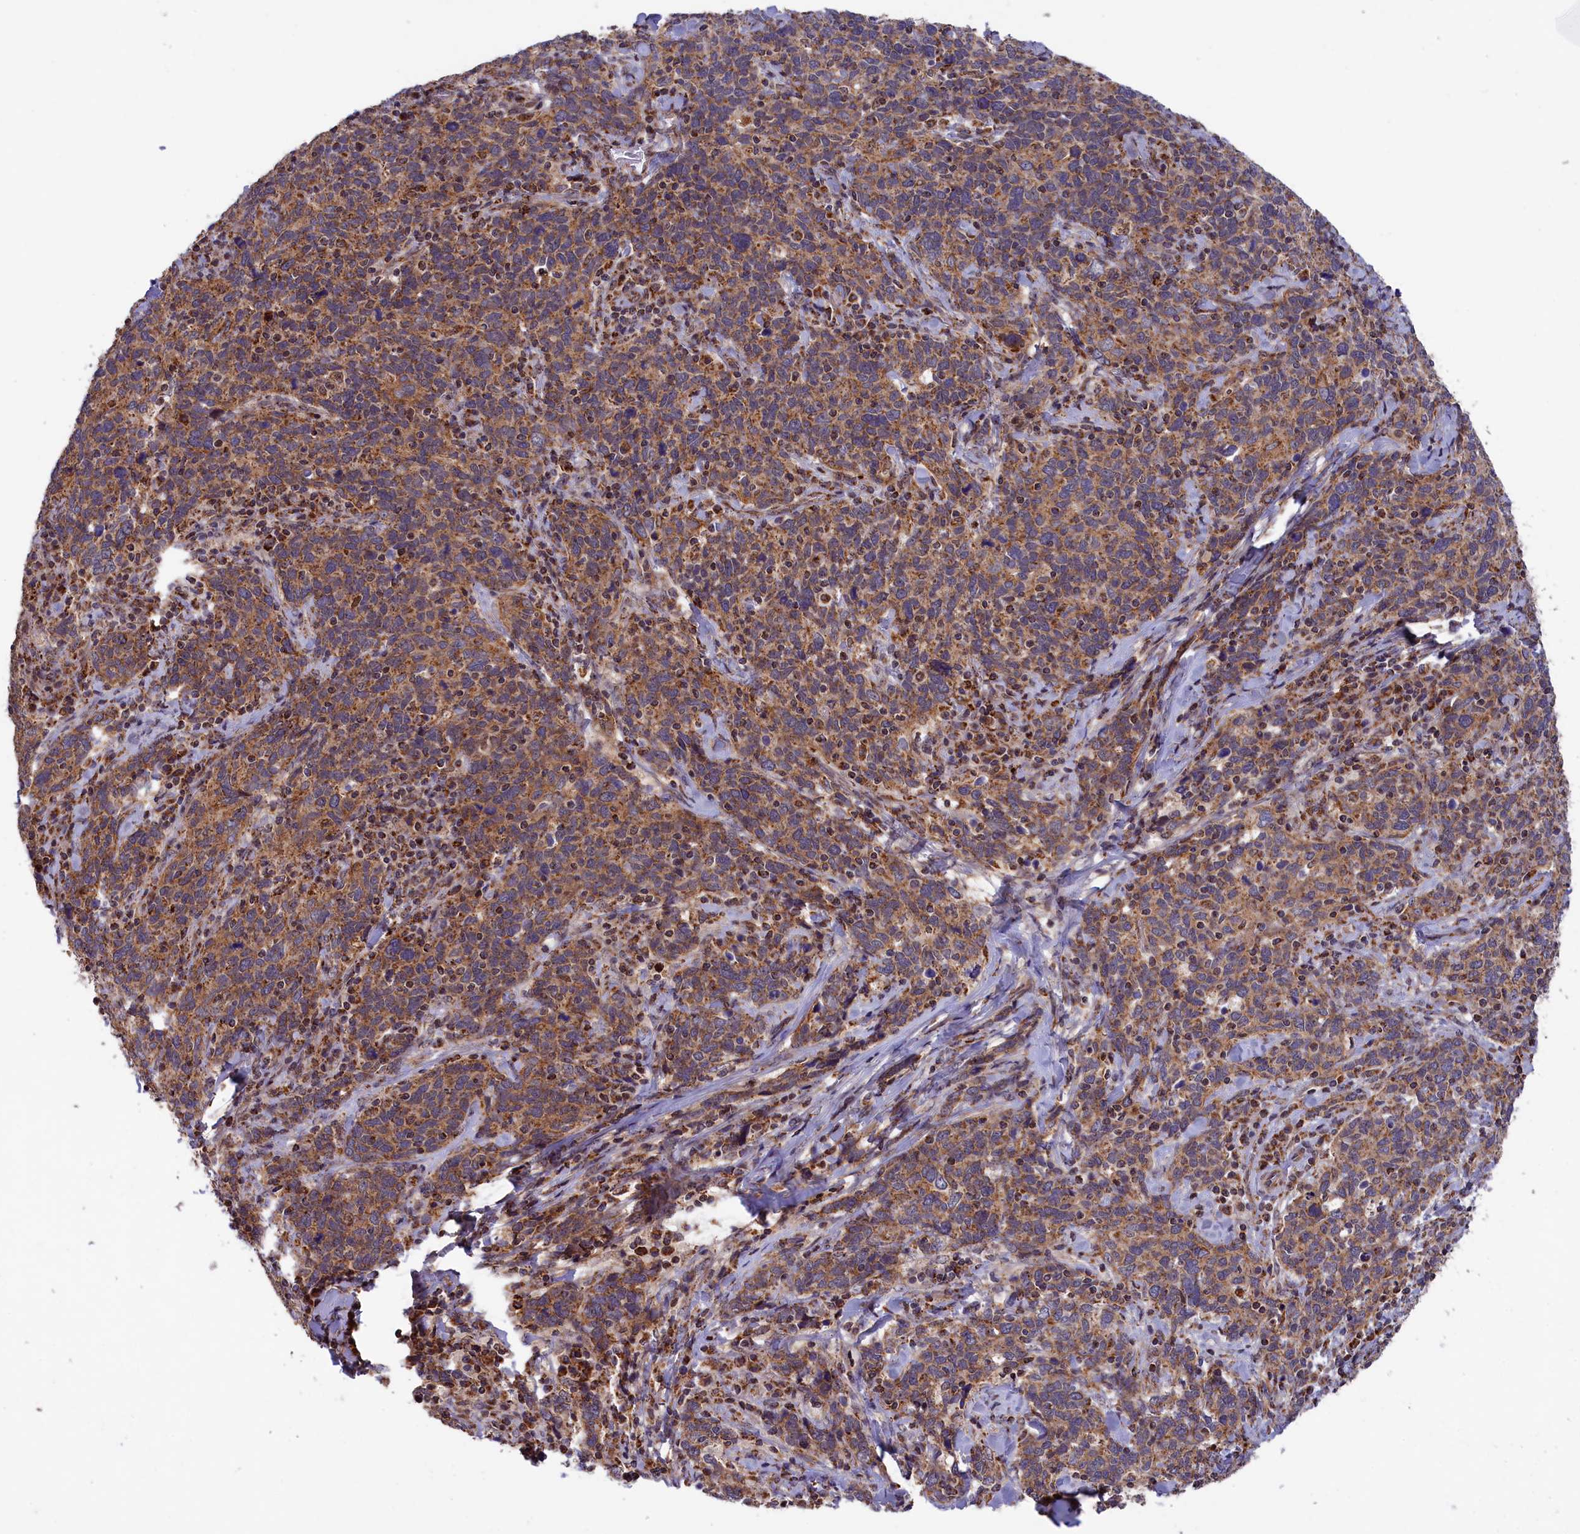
{"staining": {"intensity": "moderate", "quantity": ">75%", "location": "cytoplasmic/membranous"}, "tissue": "cervical cancer", "cell_type": "Tumor cells", "image_type": "cancer", "snomed": [{"axis": "morphology", "description": "Squamous cell carcinoma, NOS"}, {"axis": "topography", "description": "Cervix"}], "caption": "High-power microscopy captured an immunohistochemistry histopathology image of cervical cancer (squamous cell carcinoma), revealing moderate cytoplasmic/membranous expression in approximately >75% of tumor cells. (Brightfield microscopy of DAB IHC at high magnification).", "gene": "DUS3L", "patient": {"sex": "female", "age": 41}}